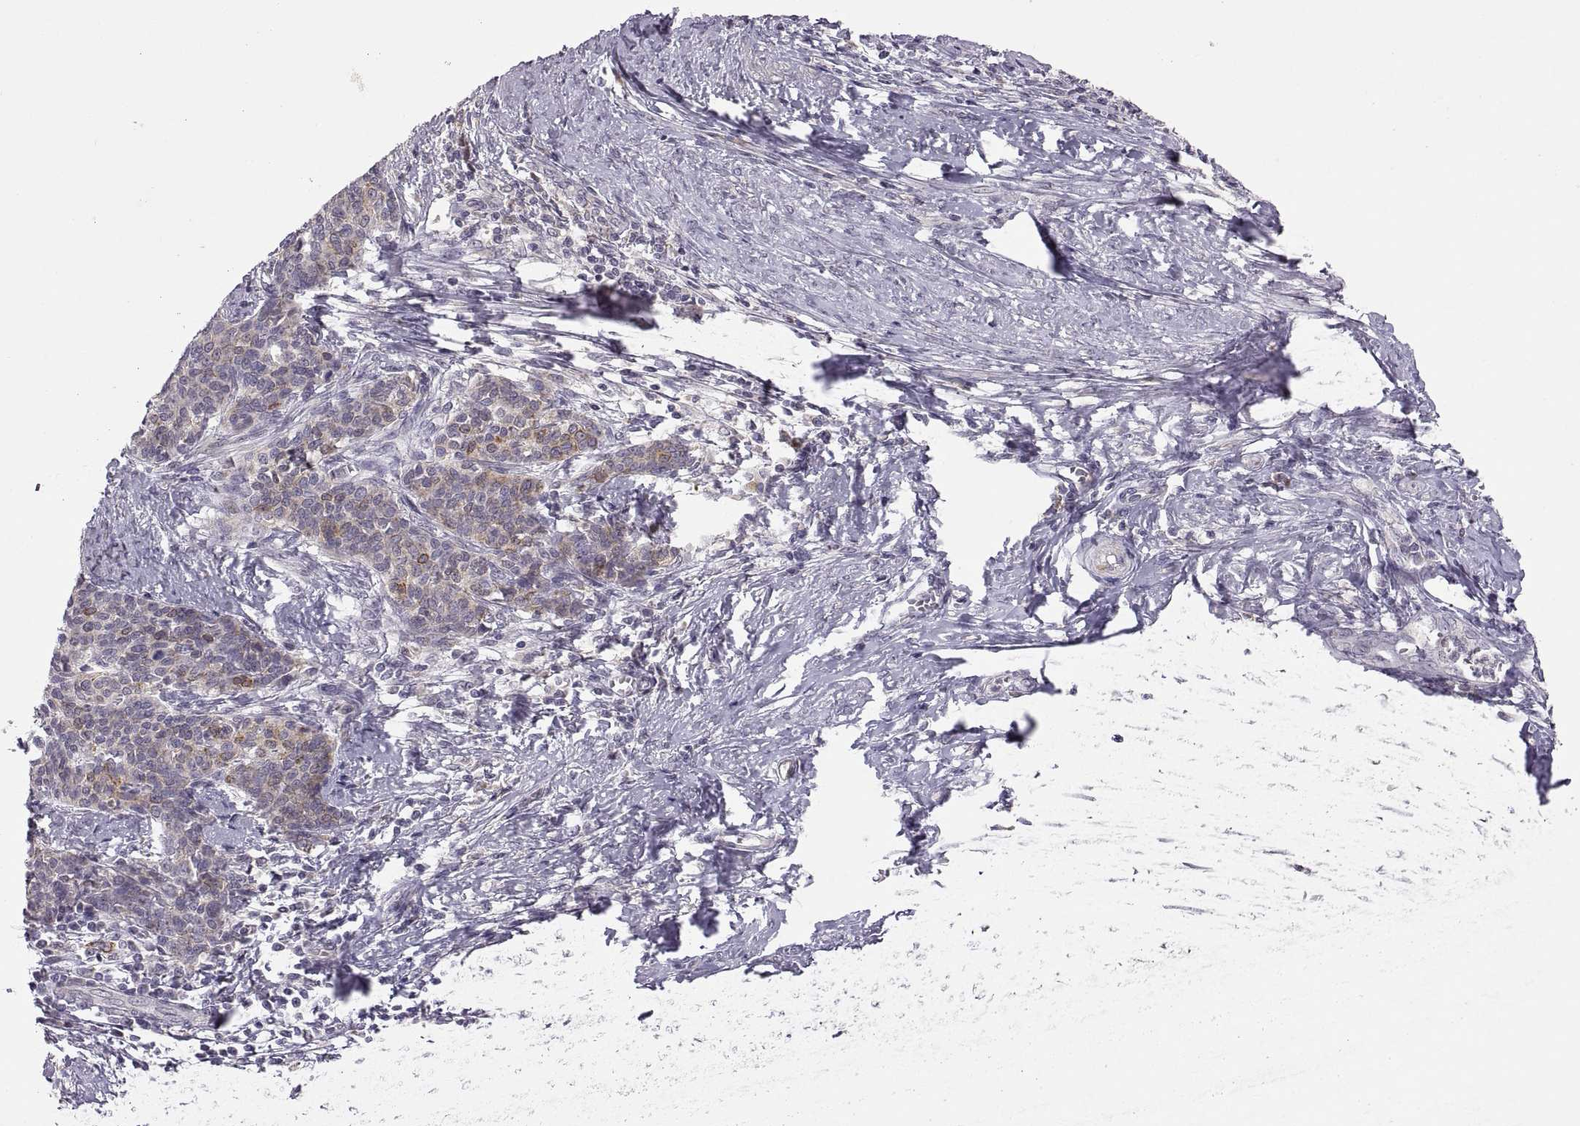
{"staining": {"intensity": "moderate", "quantity": "25%-75%", "location": "cytoplasmic/membranous"}, "tissue": "cervical cancer", "cell_type": "Tumor cells", "image_type": "cancer", "snomed": [{"axis": "morphology", "description": "Squamous cell carcinoma, NOS"}, {"axis": "topography", "description": "Cervix"}], "caption": "Immunohistochemical staining of cervical cancer demonstrates moderate cytoplasmic/membranous protein positivity in approximately 25%-75% of tumor cells. Nuclei are stained in blue.", "gene": "HMGCR", "patient": {"sex": "female", "age": 39}}